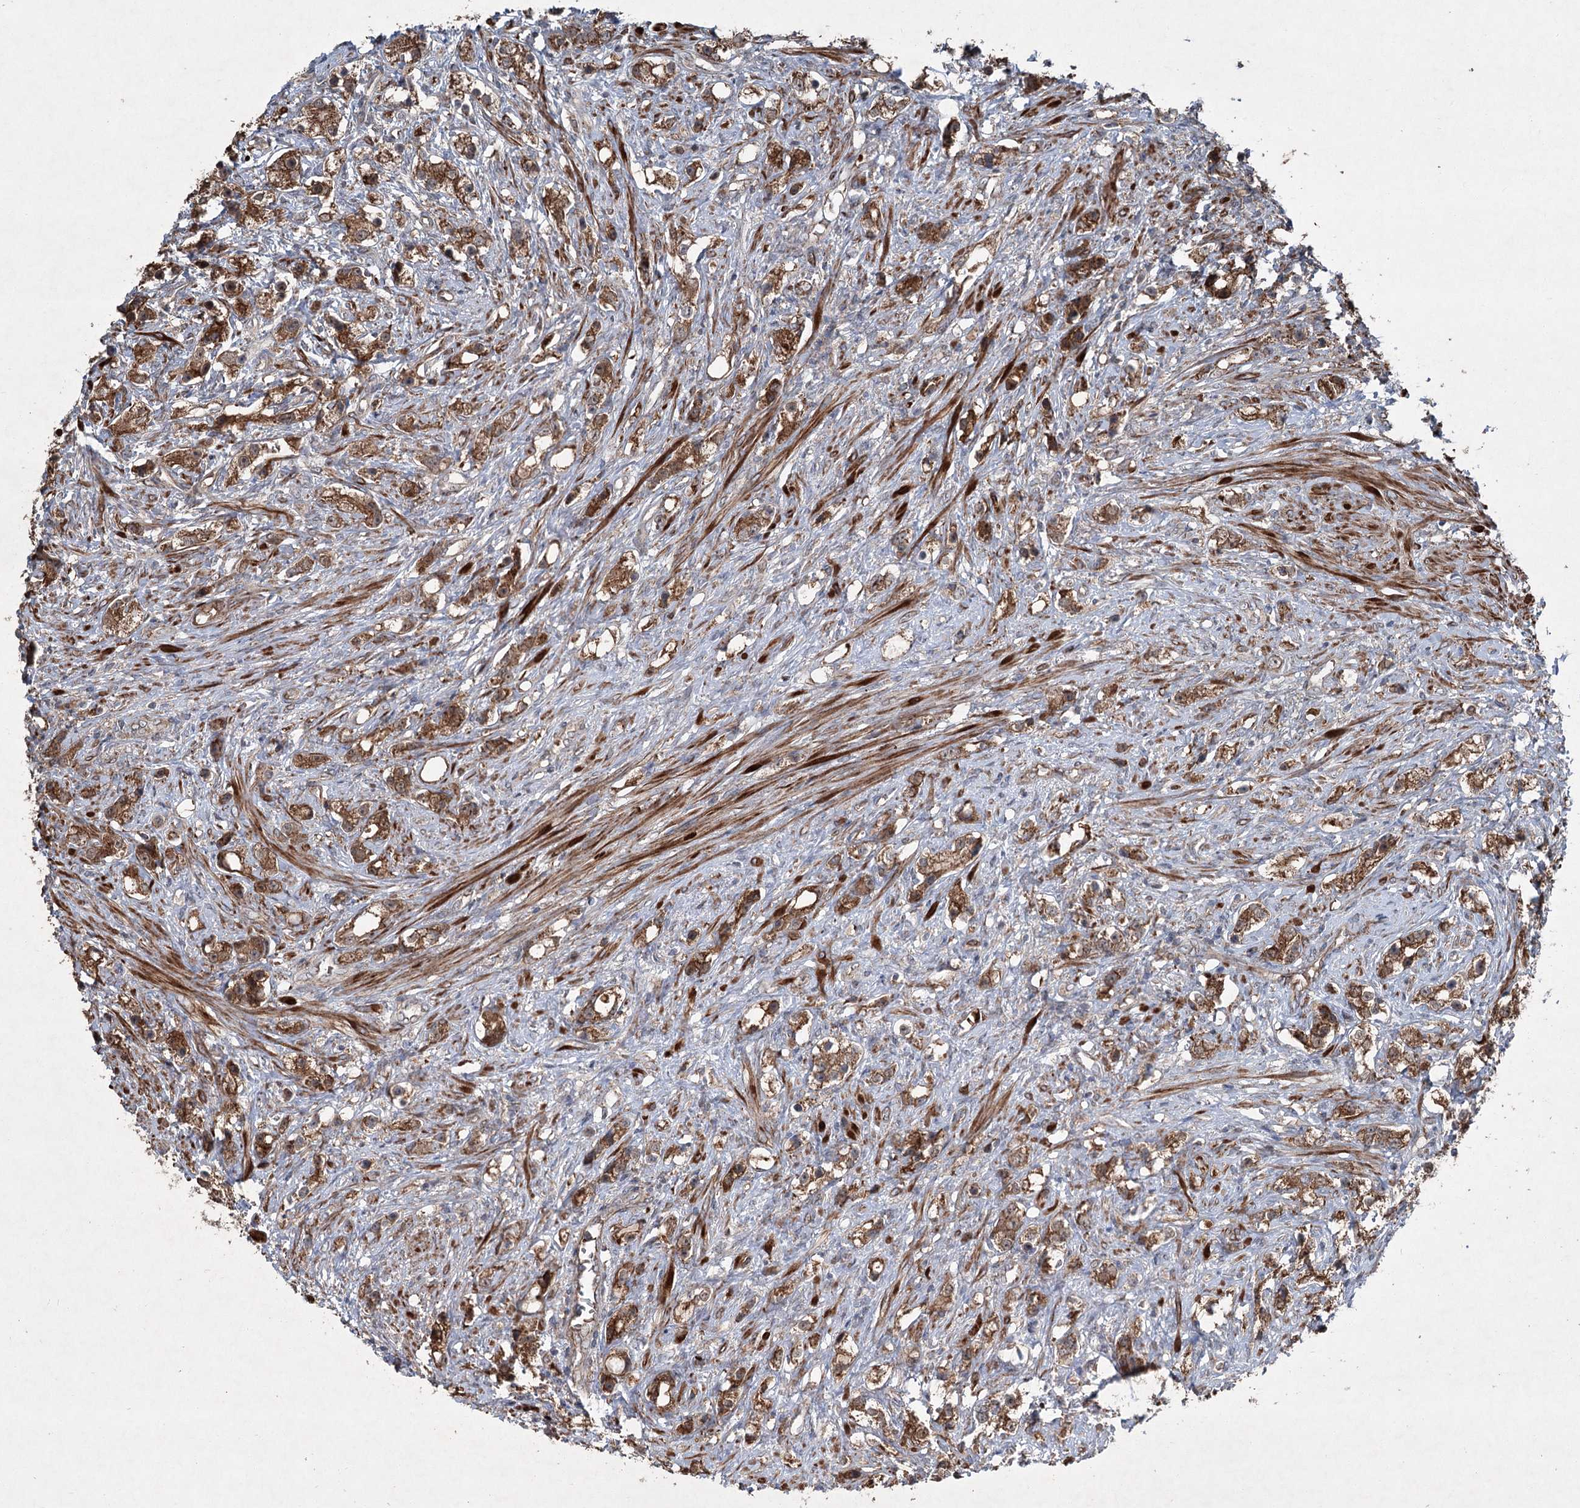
{"staining": {"intensity": "moderate", "quantity": ">75%", "location": "cytoplasmic/membranous"}, "tissue": "prostate cancer", "cell_type": "Tumor cells", "image_type": "cancer", "snomed": [{"axis": "morphology", "description": "Adenocarcinoma, High grade"}, {"axis": "topography", "description": "Prostate"}], "caption": "Protein analysis of prostate cancer (high-grade adenocarcinoma) tissue reveals moderate cytoplasmic/membranous expression in approximately >75% of tumor cells.", "gene": "SERINC5", "patient": {"sex": "male", "age": 63}}